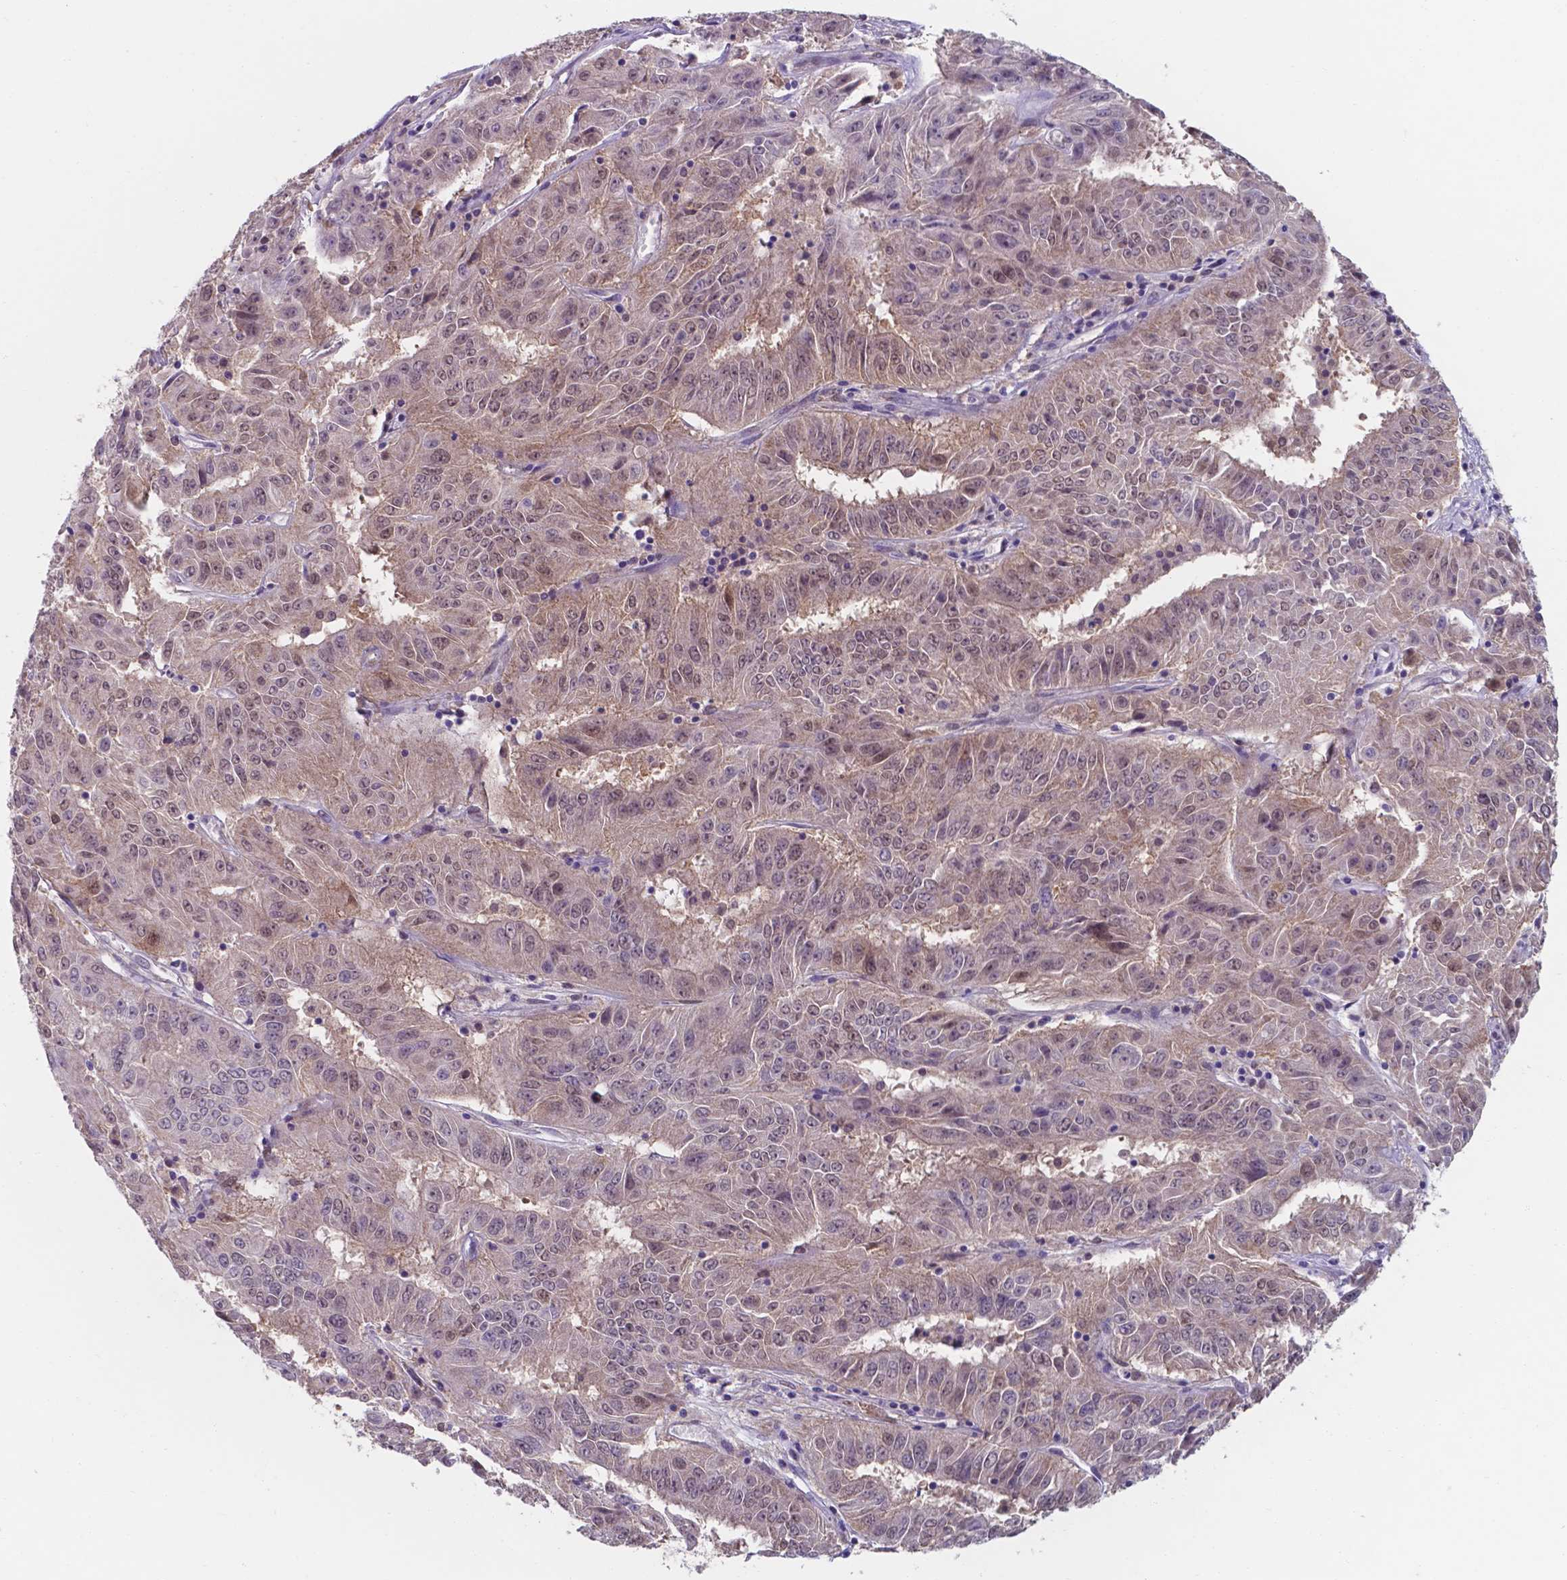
{"staining": {"intensity": "weak", "quantity": "25%-75%", "location": "cytoplasmic/membranous,nuclear"}, "tissue": "pancreatic cancer", "cell_type": "Tumor cells", "image_type": "cancer", "snomed": [{"axis": "morphology", "description": "Adenocarcinoma, NOS"}, {"axis": "topography", "description": "Pancreas"}], "caption": "Tumor cells exhibit low levels of weak cytoplasmic/membranous and nuclear staining in about 25%-75% of cells in human pancreatic adenocarcinoma.", "gene": "UBE2E2", "patient": {"sex": "male", "age": 63}}